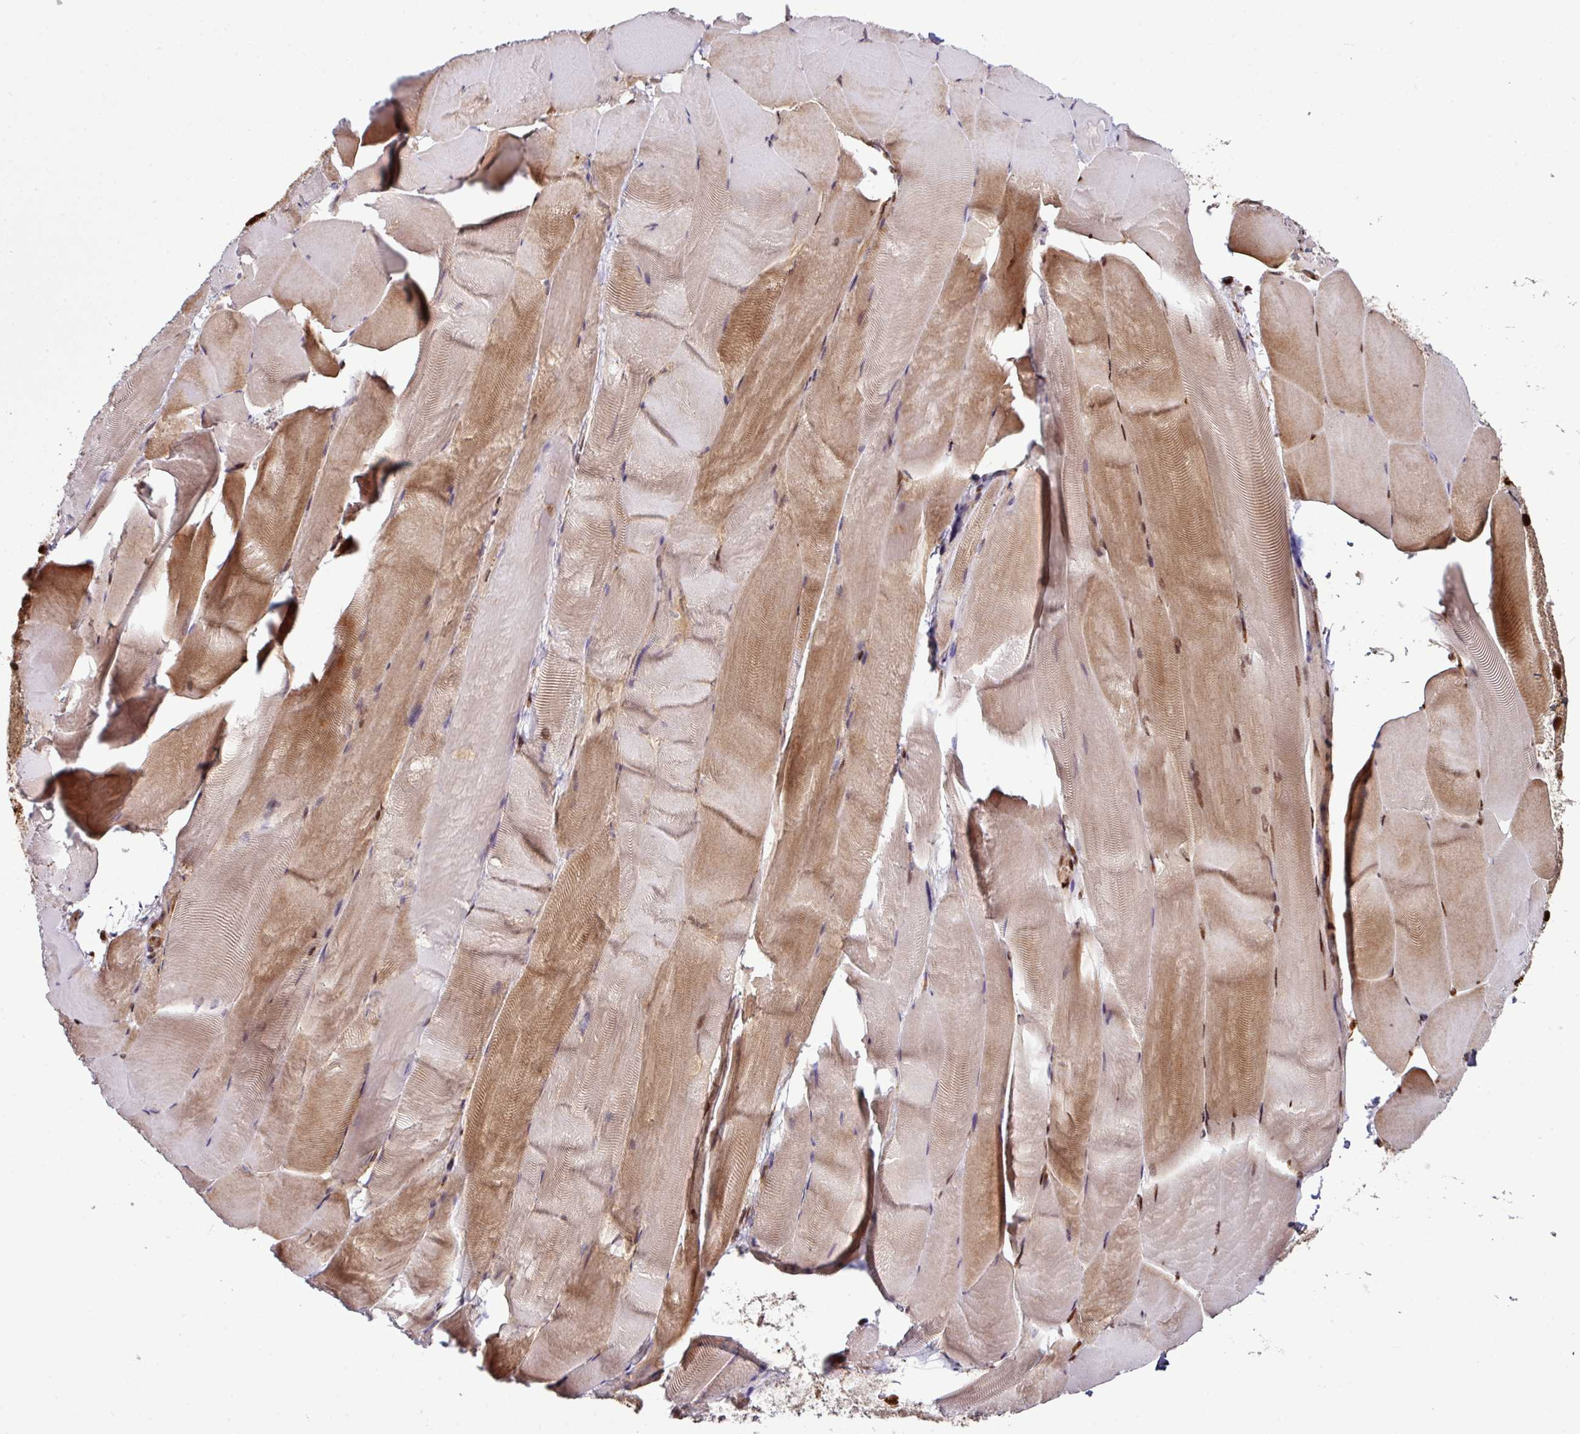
{"staining": {"intensity": "moderate", "quantity": "25%-75%", "location": "cytoplasmic/membranous,nuclear"}, "tissue": "skeletal muscle", "cell_type": "Myocytes", "image_type": "normal", "snomed": [{"axis": "morphology", "description": "Normal tissue, NOS"}, {"axis": "topography", "description": "Skeletal muscle"}], "caption": "Immunohistochemistry (IHC) staining of normal skeletal muscle, which shows medium levels of moderate cytoplasmic/membranous,nuclear positivity in about 25%-75% of myocytes indicating moderate cytoplasmic/membranous,nuclear protein expression. The staining was performed using DAB (3,3'-diaminobenzidine) (brown) for protein detection and nuclei were counterstained in hematoxylin (blue).", "gene": "MORF4L2", "patient": {"sex": "female", "age": 64}}